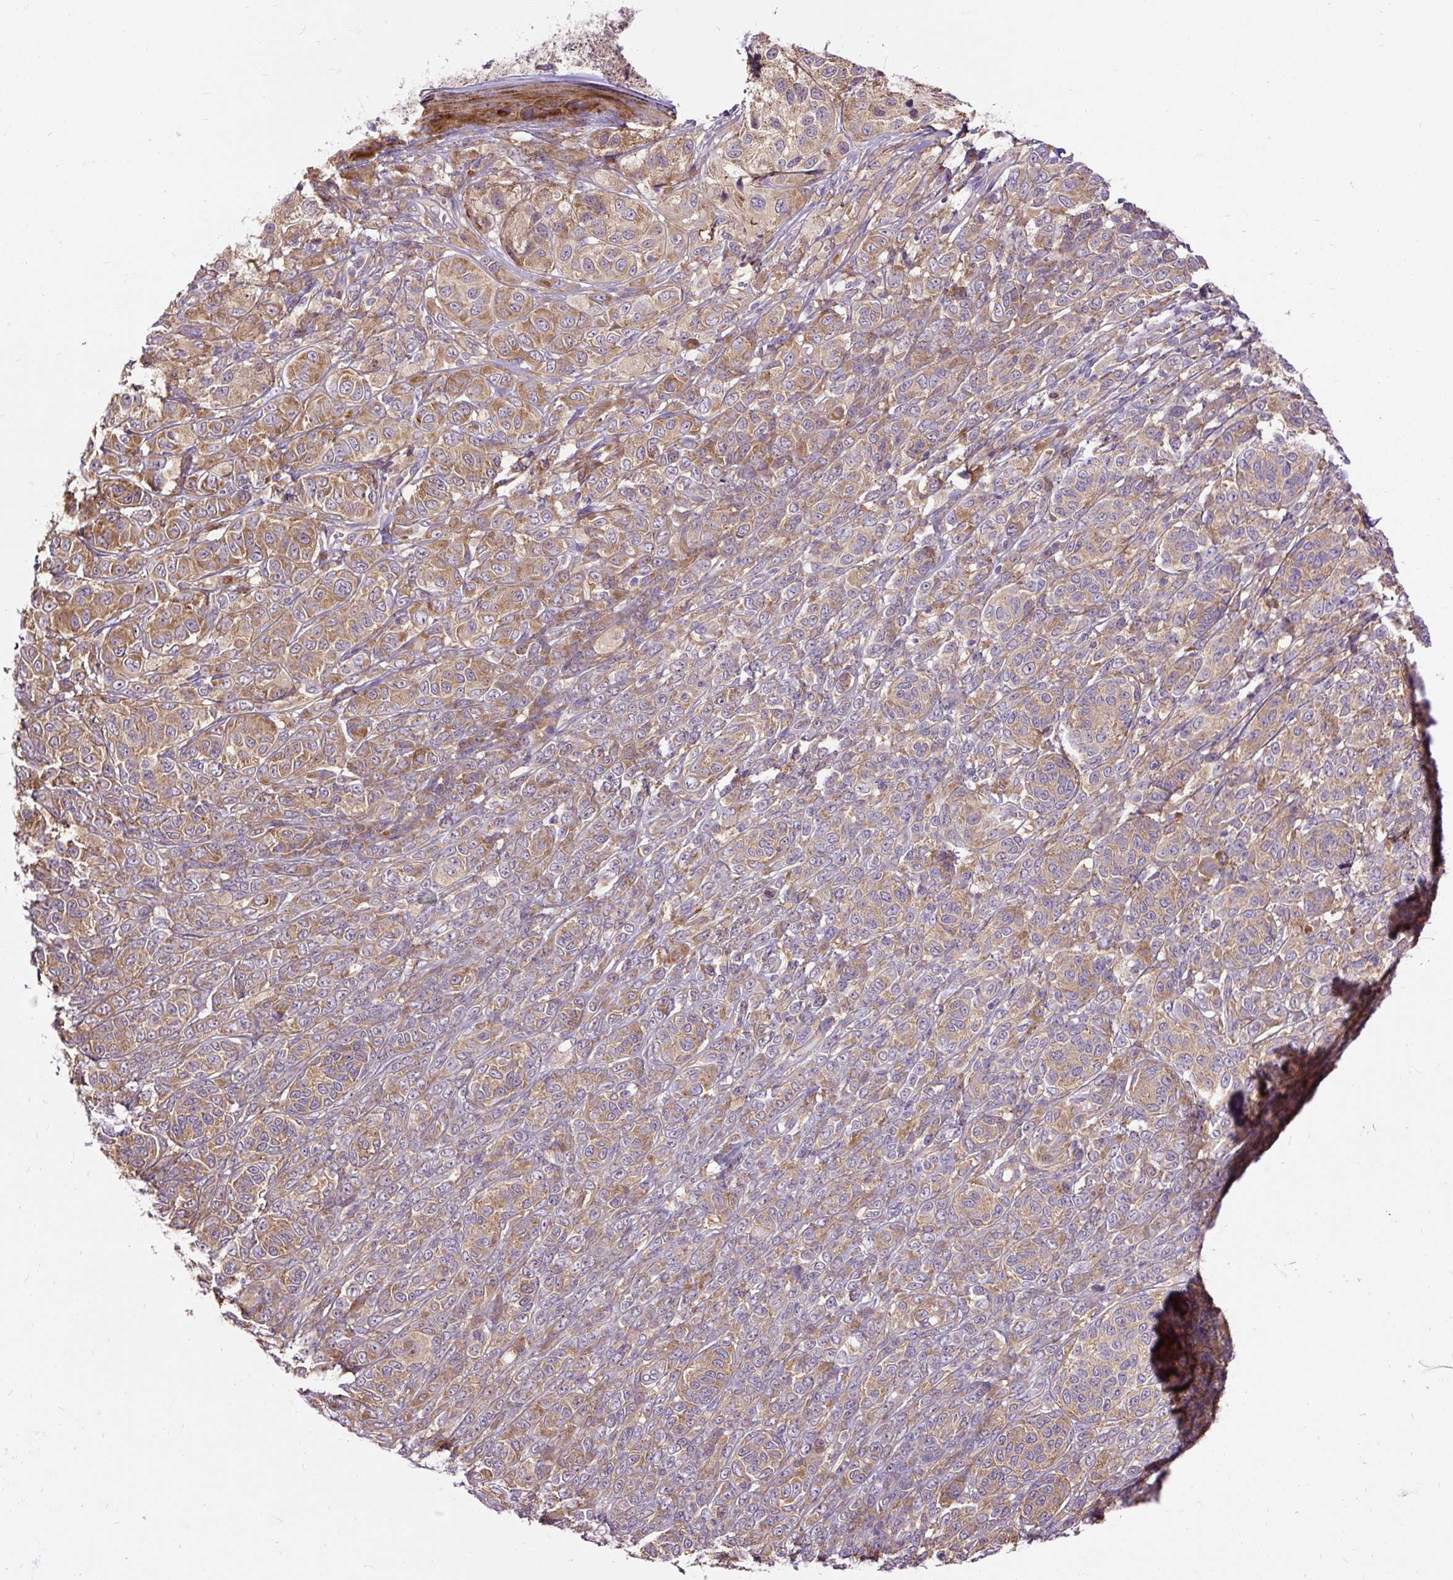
{"staining": {"intensity": "moderate", "quantity": ">75%", "location": "cytoplasmic/membranous"}, "tissue": "melanoma", "cell_type": "Tumor cells", "image_type": "cancer", "snomed": [{"axis": "morphology", "description": "Malignant melanoma, NOS"}, {"axis": "topography", "description": "Skin"}], "caption": "Malignant melanoma tissue demonstrates moderate cytoplasmic/membranous positivity in approximately >75% of tumor cells, visualized by immunohistochemistry.", "gene": "RPS5", "patient": {"sex": "male", "age": 42}}